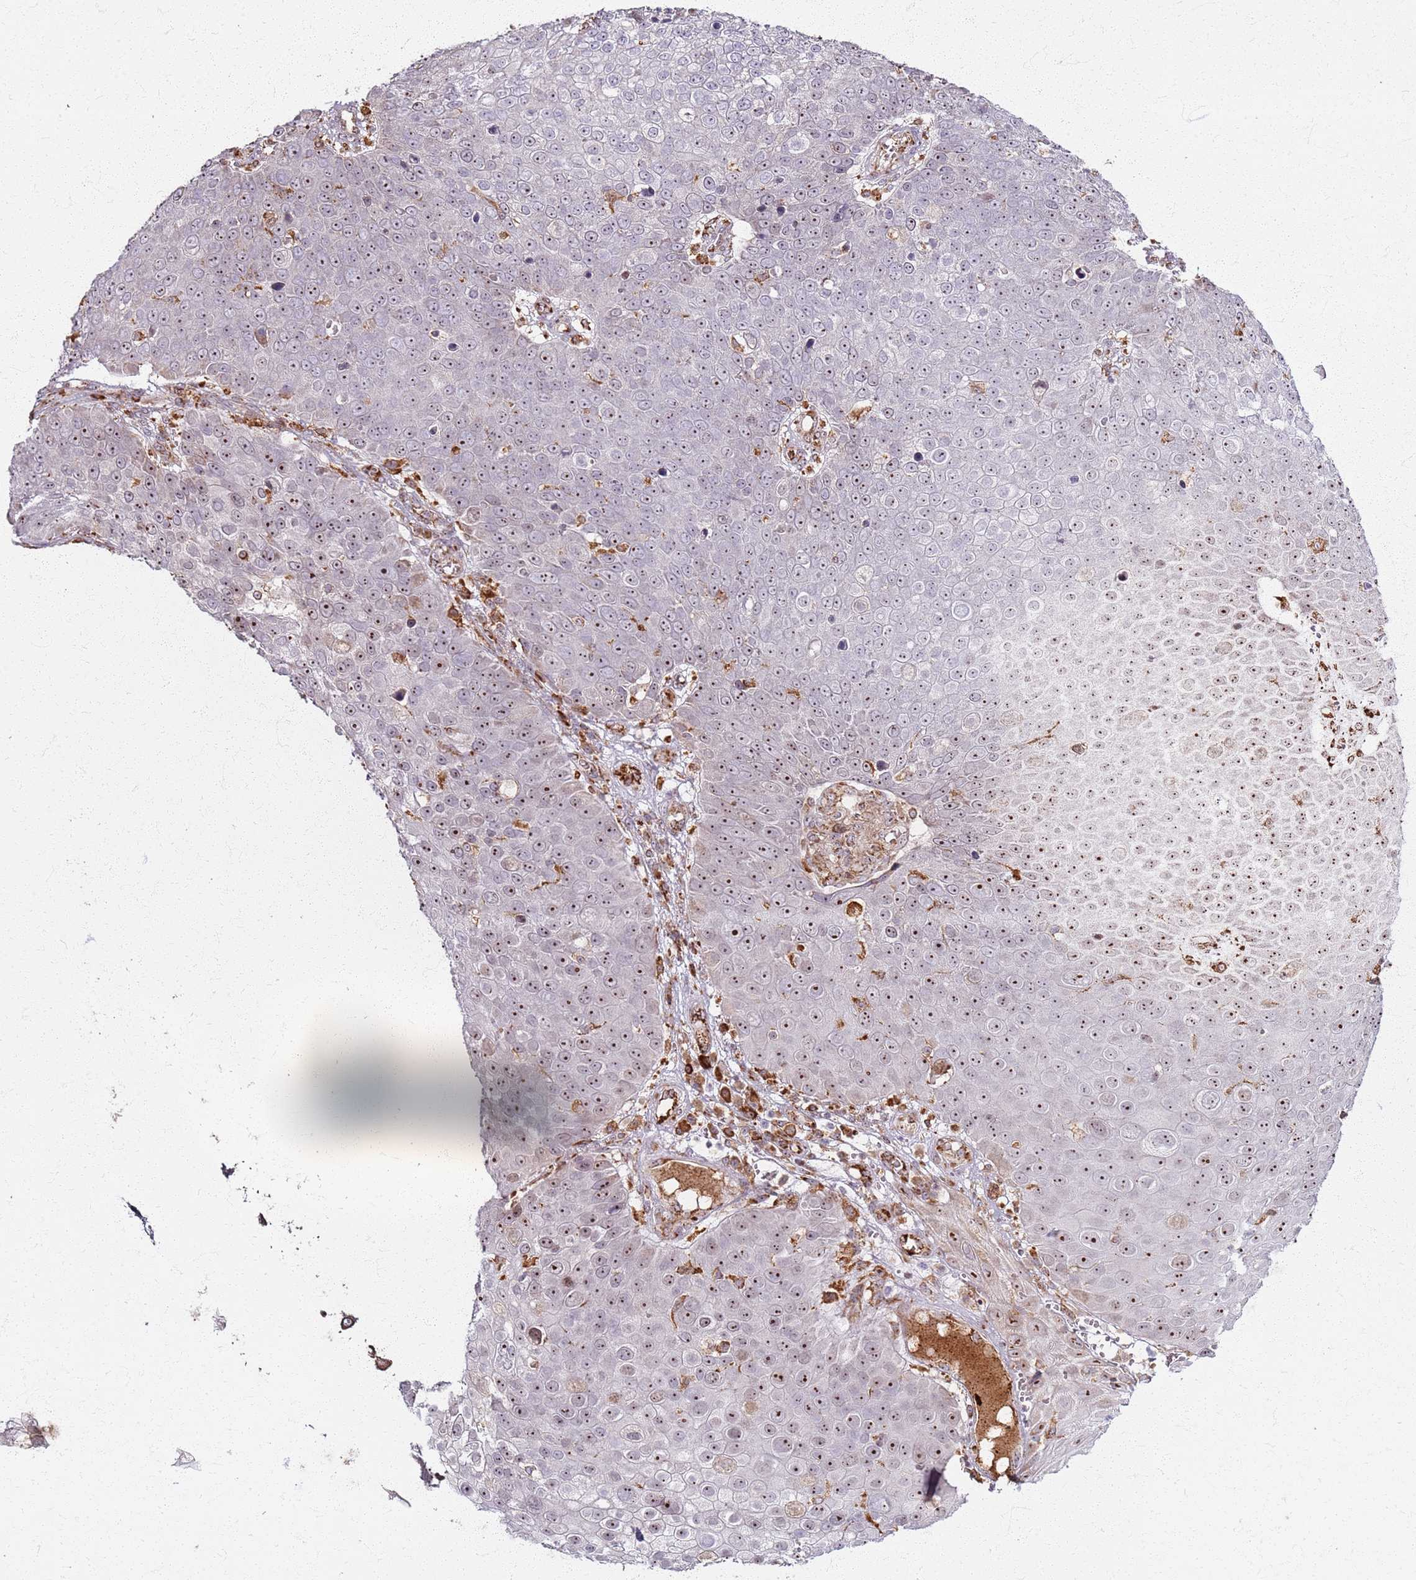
{"staining": {"intensity": "moderate", "quantity": "<25%", "location": "nuclear"}, "tissue": "skin cancer", "cell_type": "Tumor cells", "image_type": "cancer", "snomed": [{"axis": "morphology", "description": "Squamous cell carcinoma, NOS"}, {"axis": "topography", "description": "Skin"}], "caption": "Approximately <25% of tumor cells in skin cancer (squamous cell carcinoma) exhibit moderate nuclear protein staining as visualized by brown immunohistochemical staining.", "gene": "KRI1", "patient": {"sex": "male", "age": 71}}